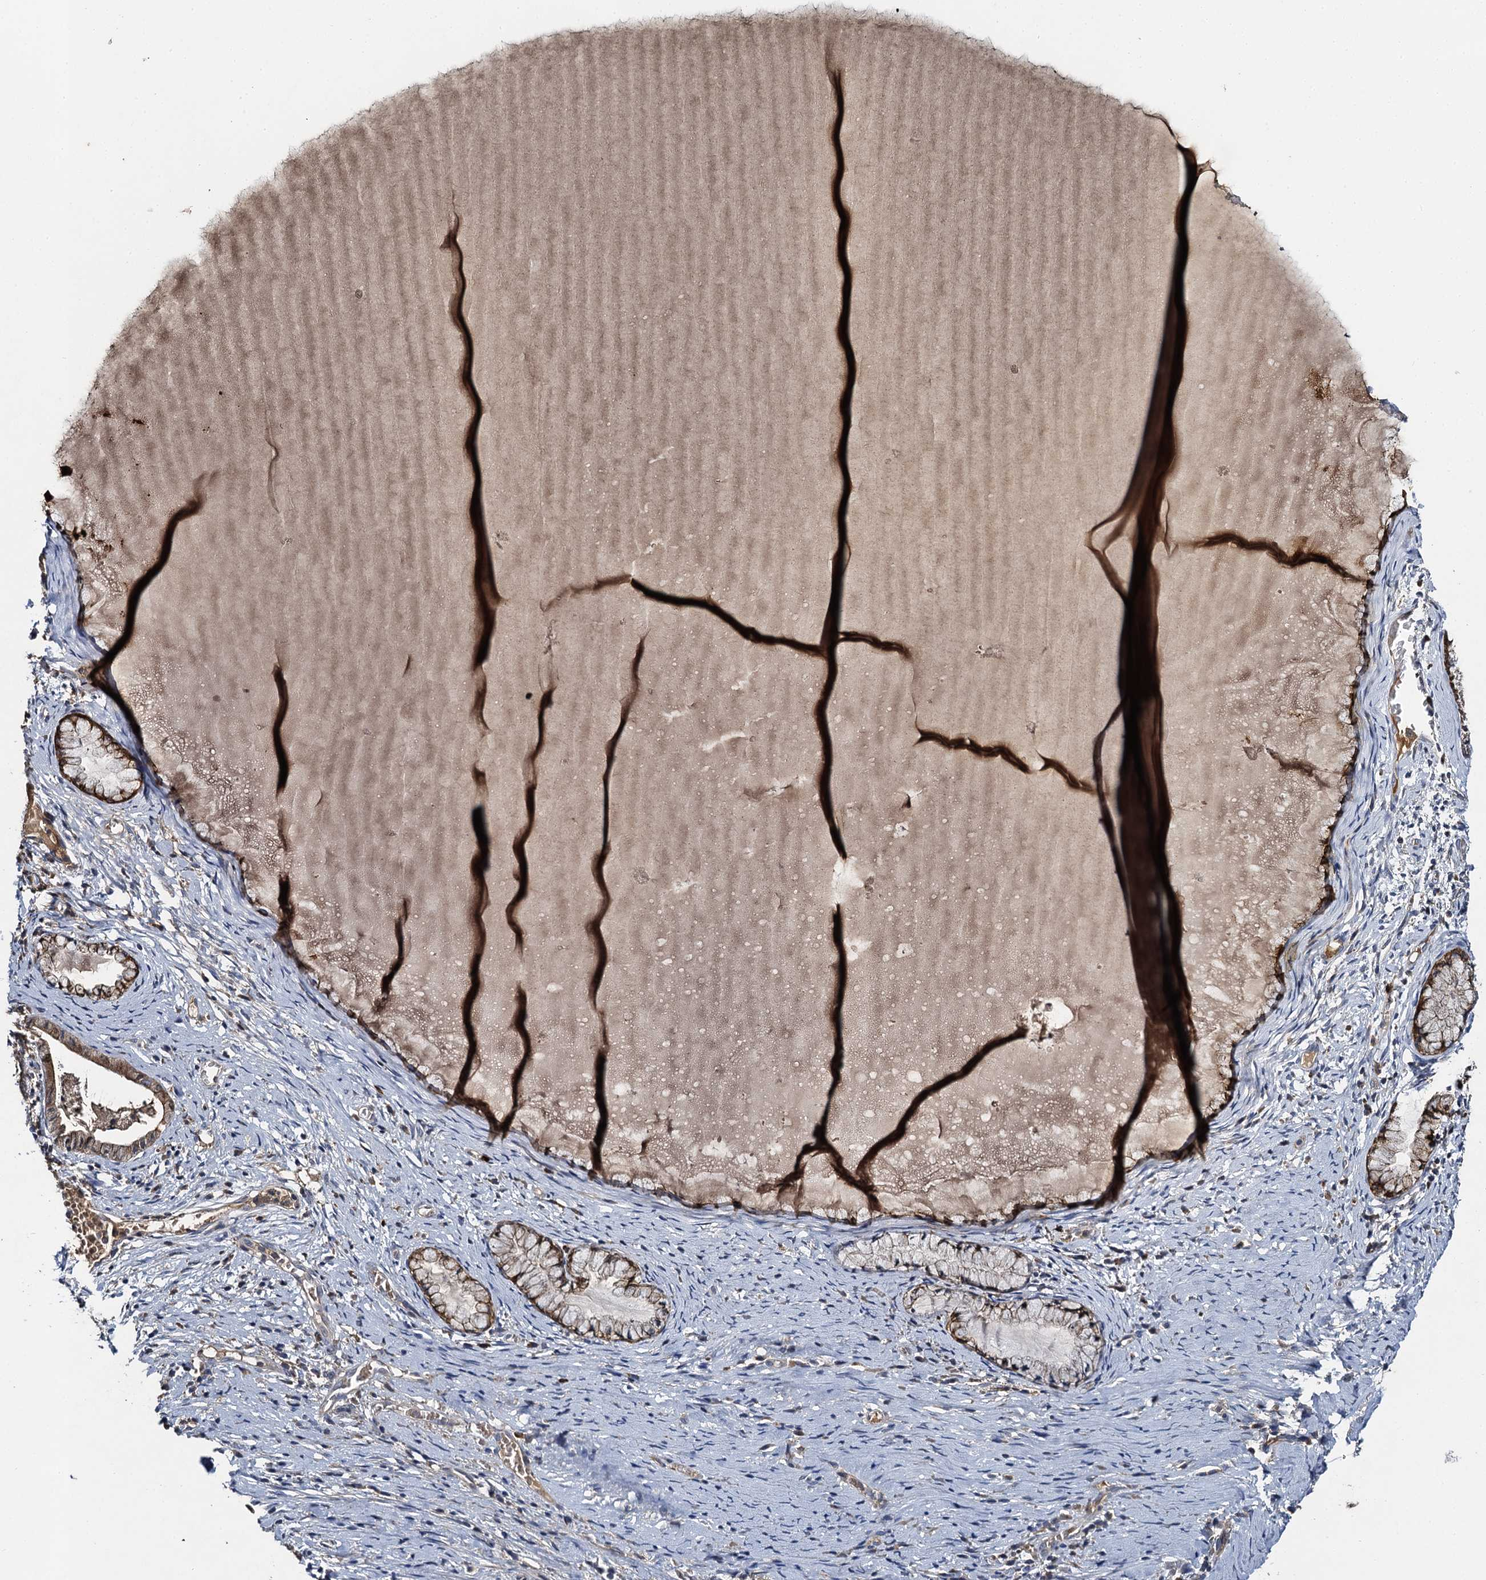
{"staining": {"intensity": "moderate", "quantity": "25%-75%", "location": "cytoplasmic/membranous"}, "tissue": "cervix", "cell_type": "Glandular cells", "image_type": "normal", "snomed": [{"axis": "morphology", "description": "Normal tissue, NOS"}, {"axis": "topography", "description": "Cervix"}], "caption": "A histopathology image of human cervix stained for a protein displays moderate cytoplasmic/membranous brown staining in glandular cells. Immunohistochemistry (ihc) stains the protein of interest in brown and the nuclei are stained blue.", "gene": "SLC11A2", "patient": {"sex": "female", "age": 42}}